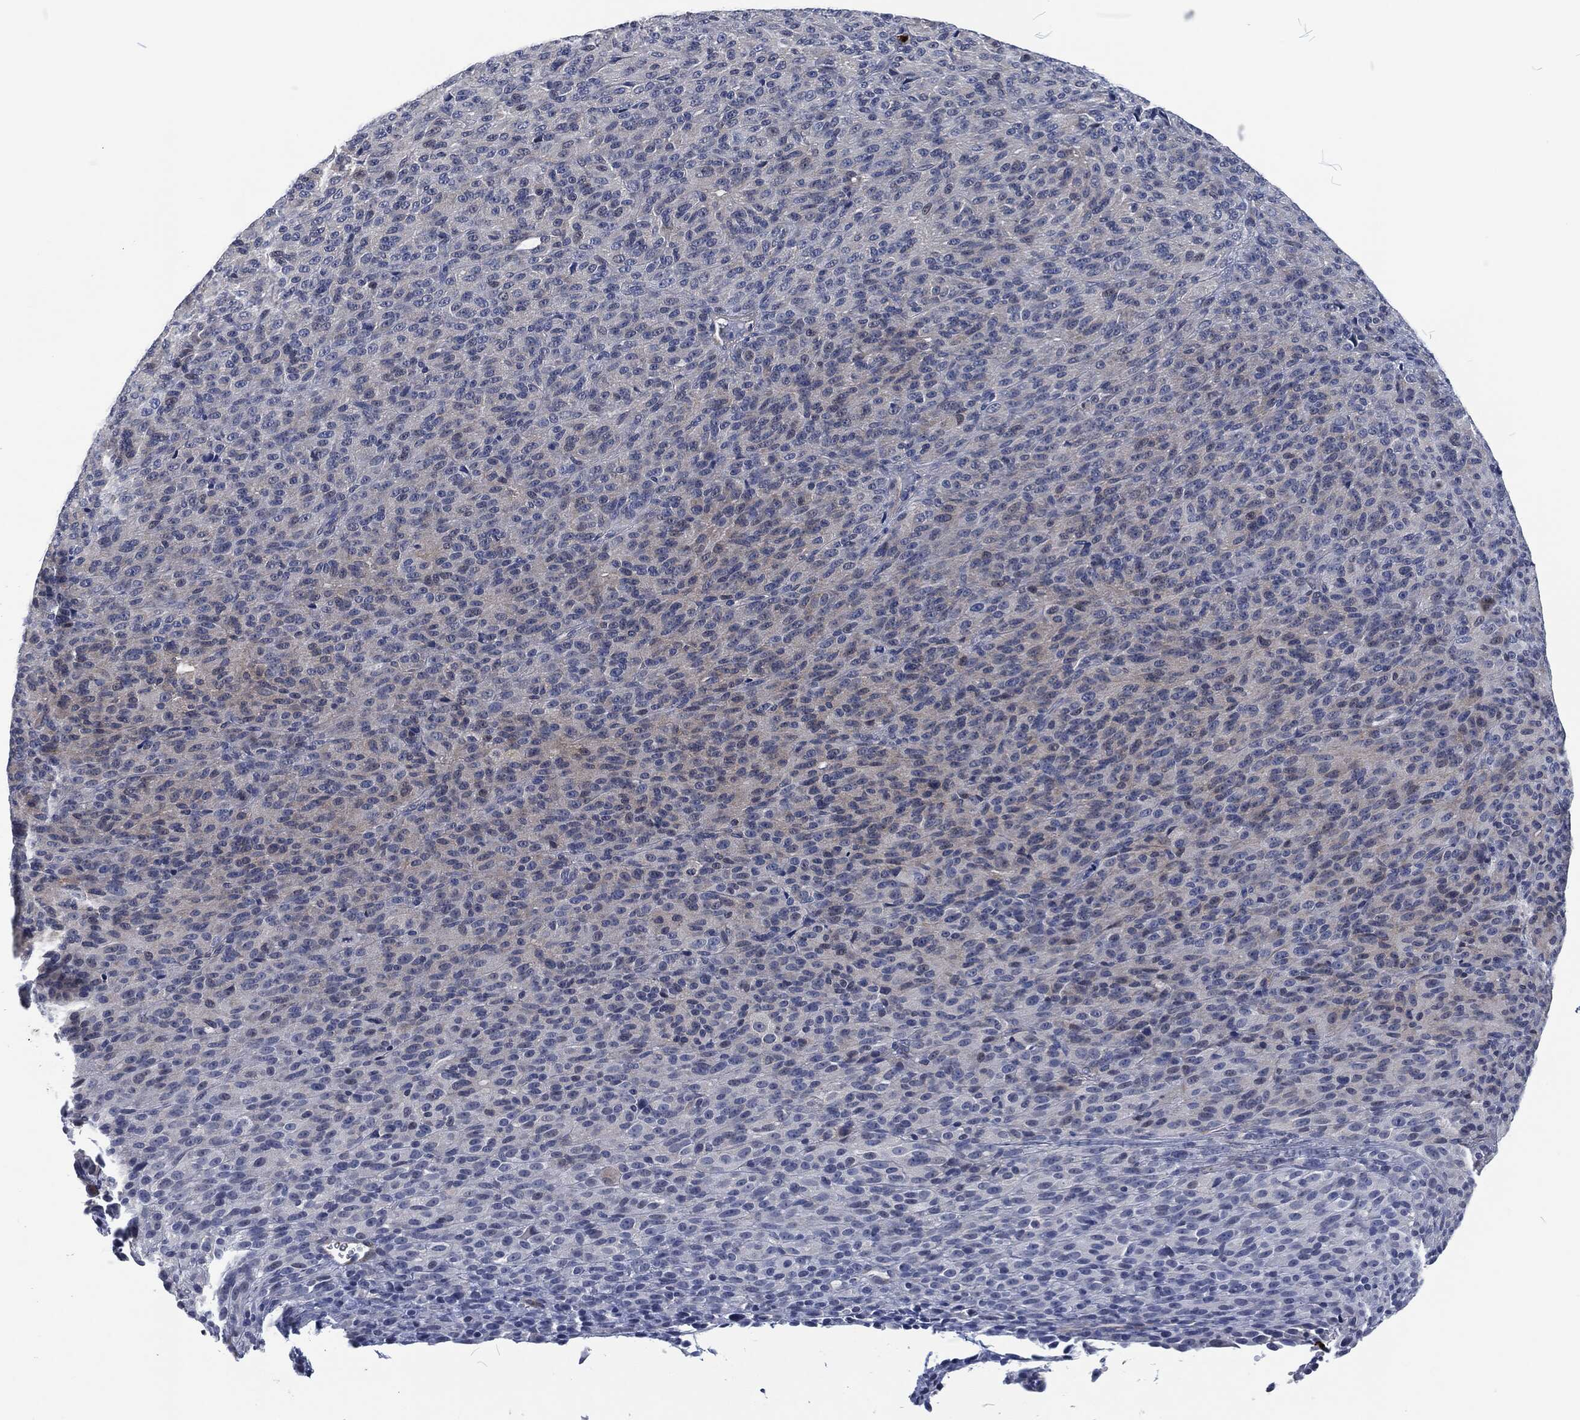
{"staining": {"intensity": "negative", "quantity": "none", "location": "none"}, "tissue": "melanoma", "cell_type": "Tumor cells", "image_type": "cancer", "snomed": [{"axis": "morphology", "description": "Malignant melanoma, Metastatic site"}, {"axis": "topography", "description": "Brain"}], "caption": "DAB (3,3'-diaminobenzidine) immunohistochemical staining of malignant melanoma (metastatic site) shows no significant expression in tumor cells.", "gene": "MPO", "patient": {"sex": "female", "age": 56}}